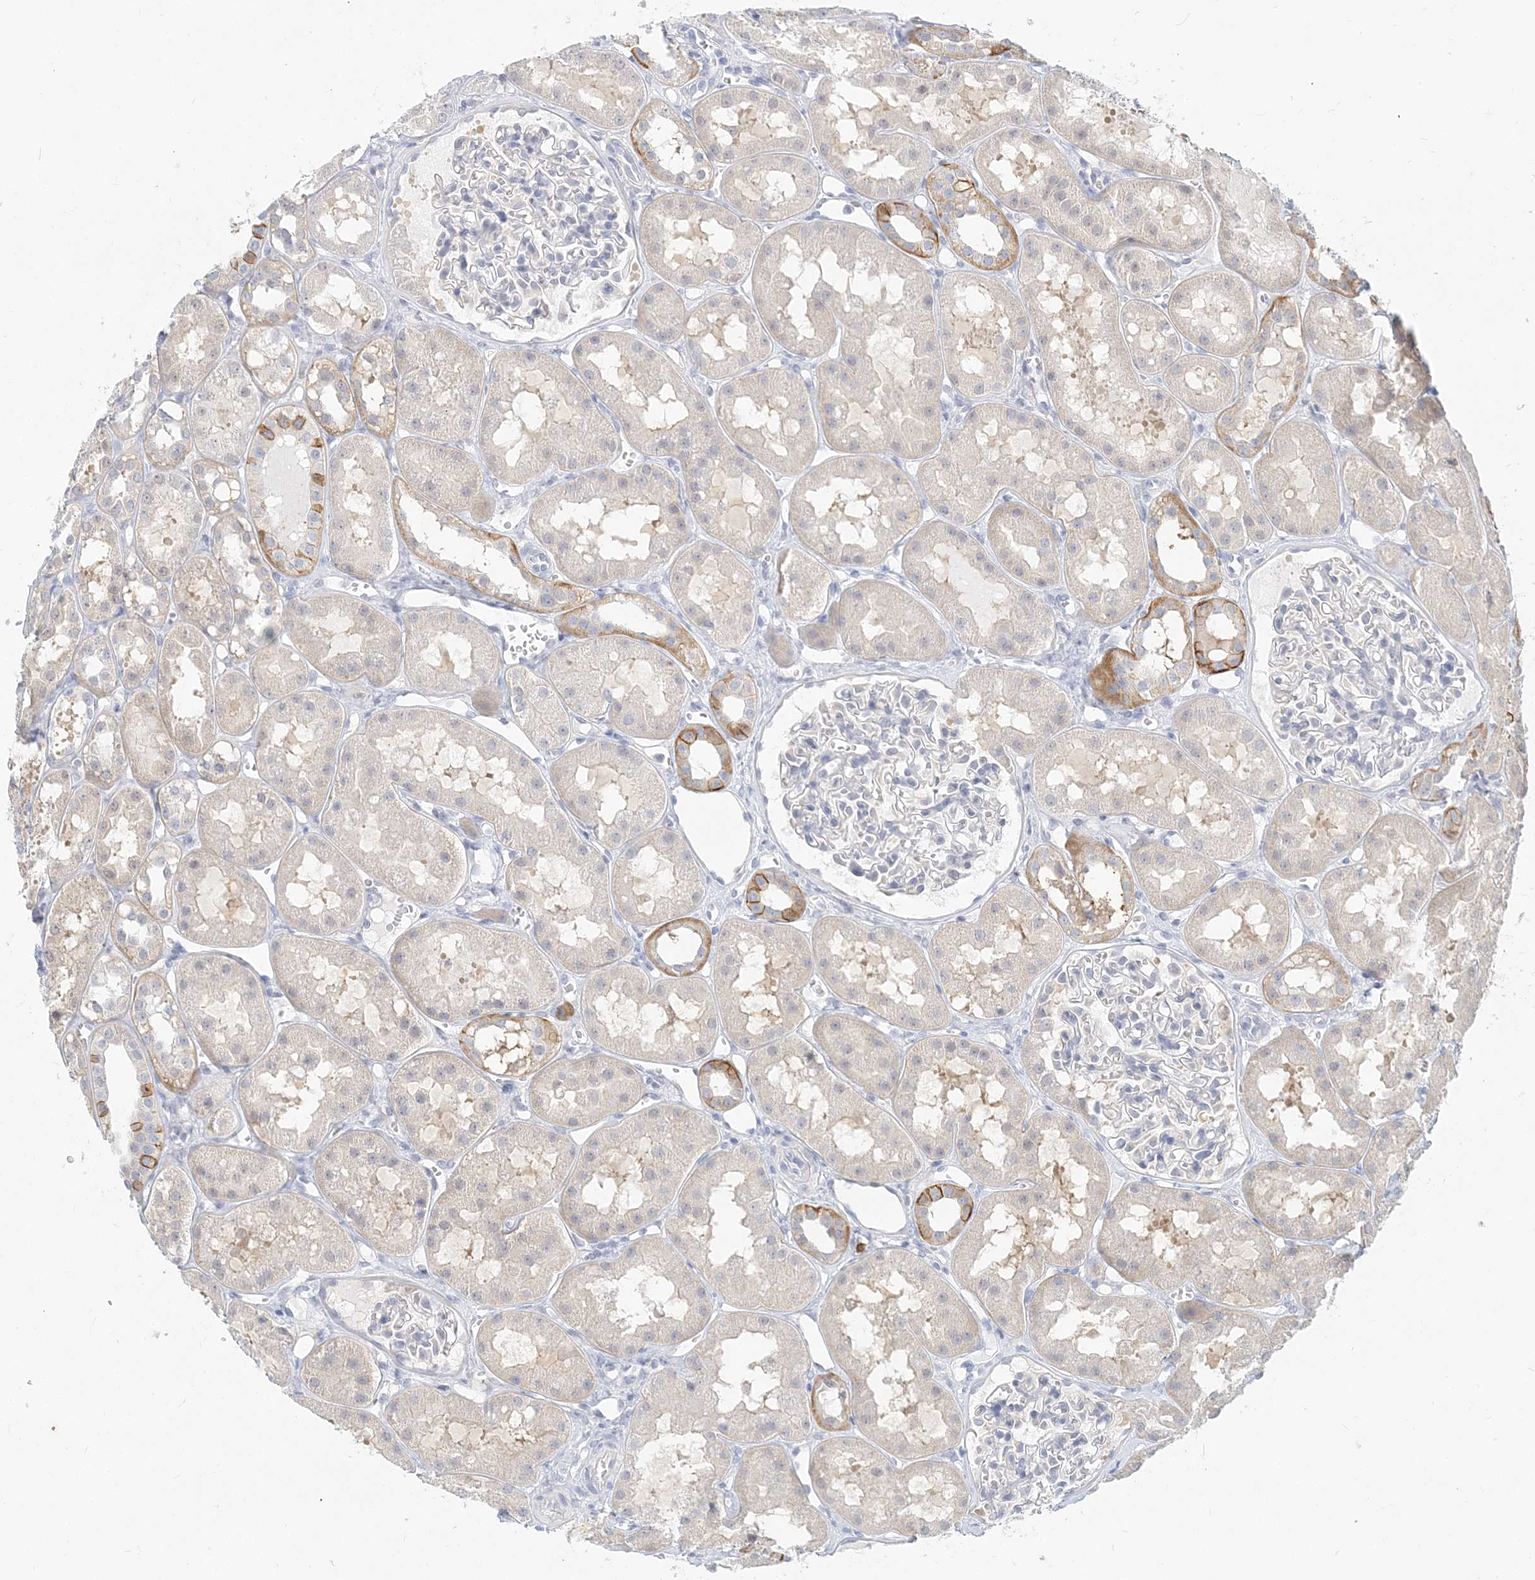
{"staining": {"intensity": "negative", "quantity": "none", "location": "none"}, "tissue": "kidney", "cell_type": "Cells in glomeruli", "image_type": "normal", "snomed": [{"axis": "morphology", "description": "Normal tissue, NOS"}, {"axis": "topography", "description": "Kidney"}], "caption": "Human kidney stained for a protein using IHC displays no positivity in cells in glomeruli.", "gene": "GMPPA", "patient": {"sex": "male", "age": 16}}